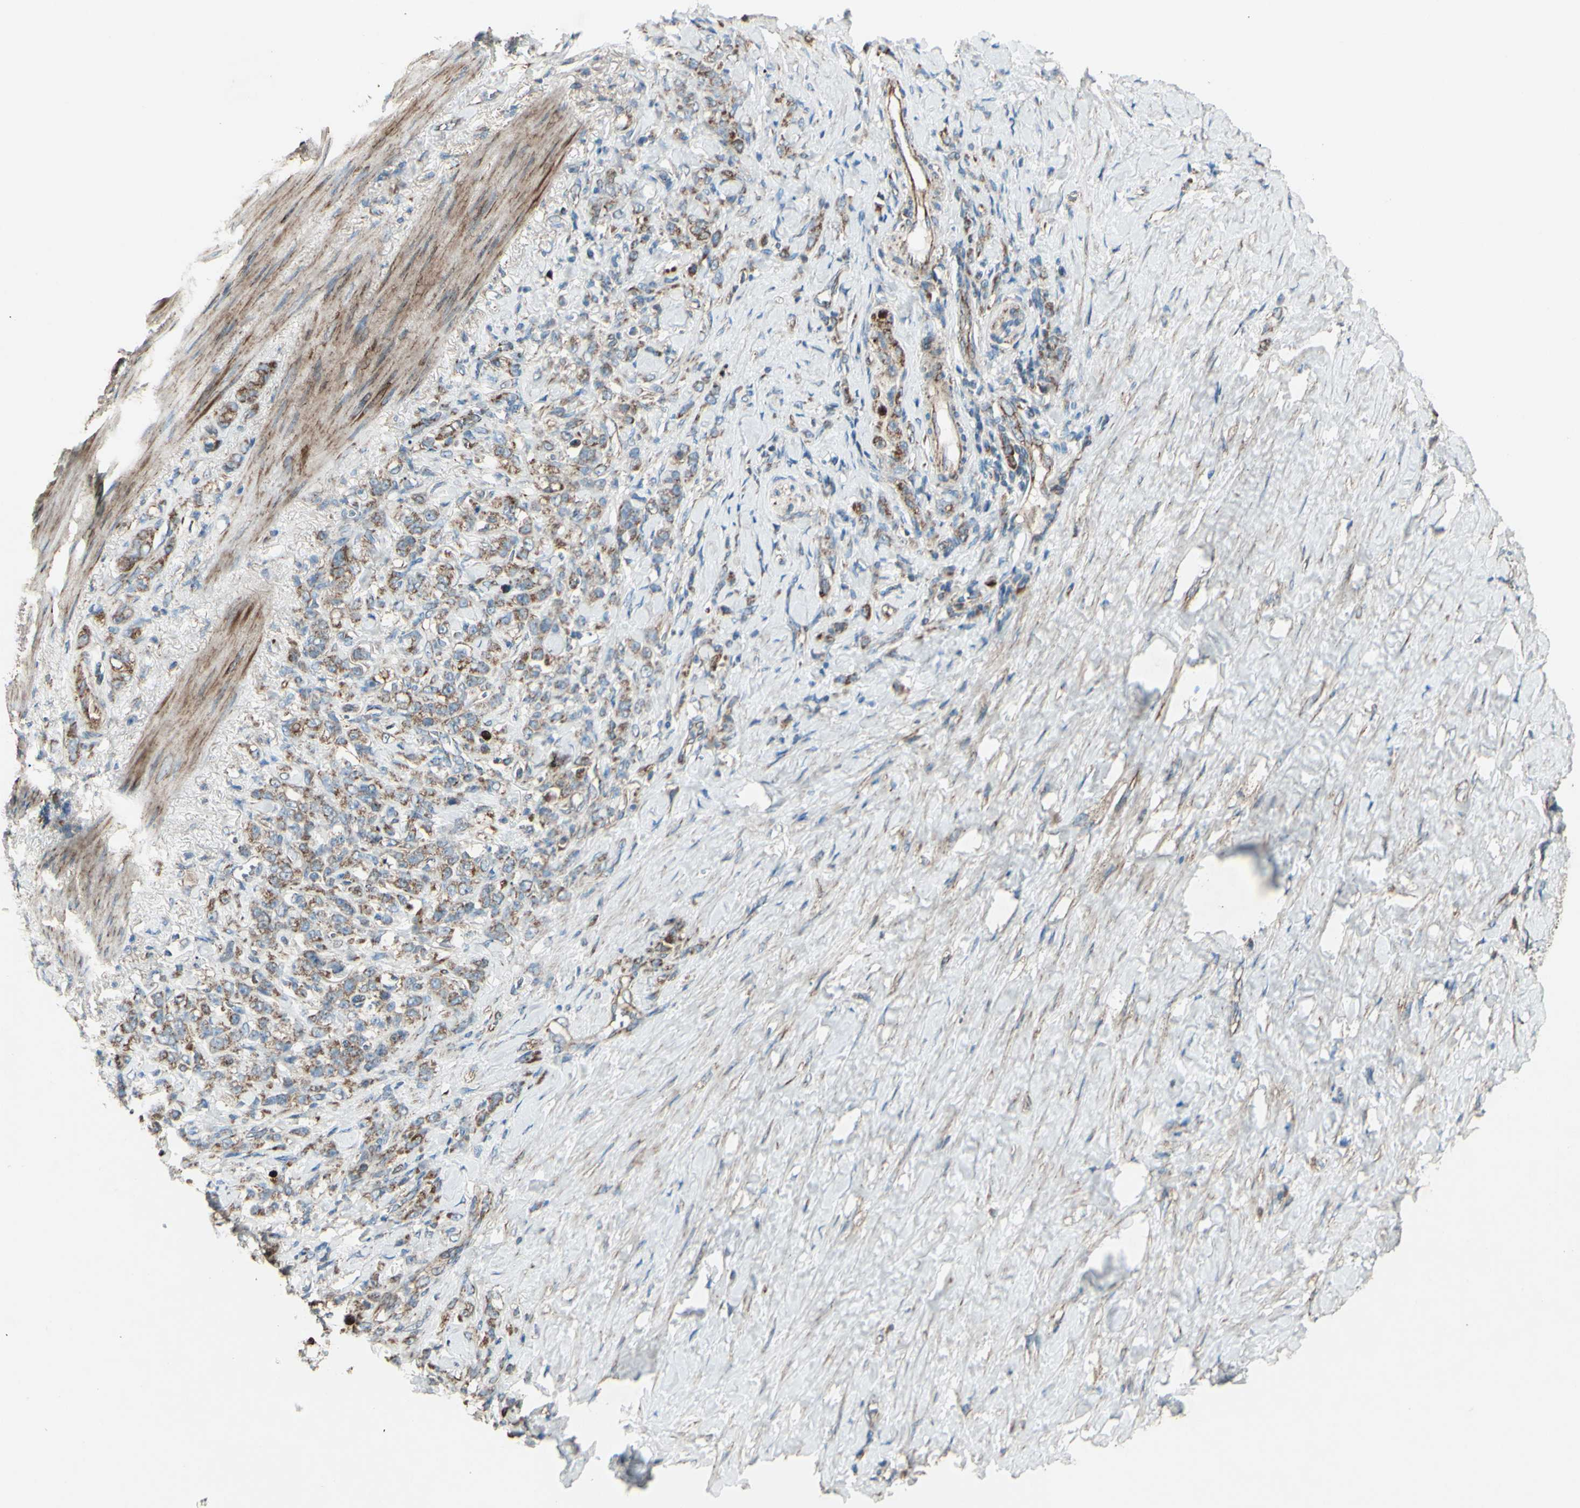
{"staining": {"intensity": "moderate", "quantity": ">75%", "location": "cytoplasmic/membranous"}, "tissue": "stomach cancer", "cell_type": "Tumor cells", "image_type": "cancer", "snomed": [{"axis": "morphology", "description": "Adenocarcinoma, NOS"}, {"axis": "topography", "description": "Stomach"}], "caption": "Stomach adenocarcinoma was stained to show a protein in brown. There is medium levels of moderate cytoplasmic/membranous positivity in approximately >75% of tumor cells. Ihc stains the protein in brown and the nuclei are stained blue.", "gene": "RHOT1", "patient": {"sex": "male", "age": 82}}